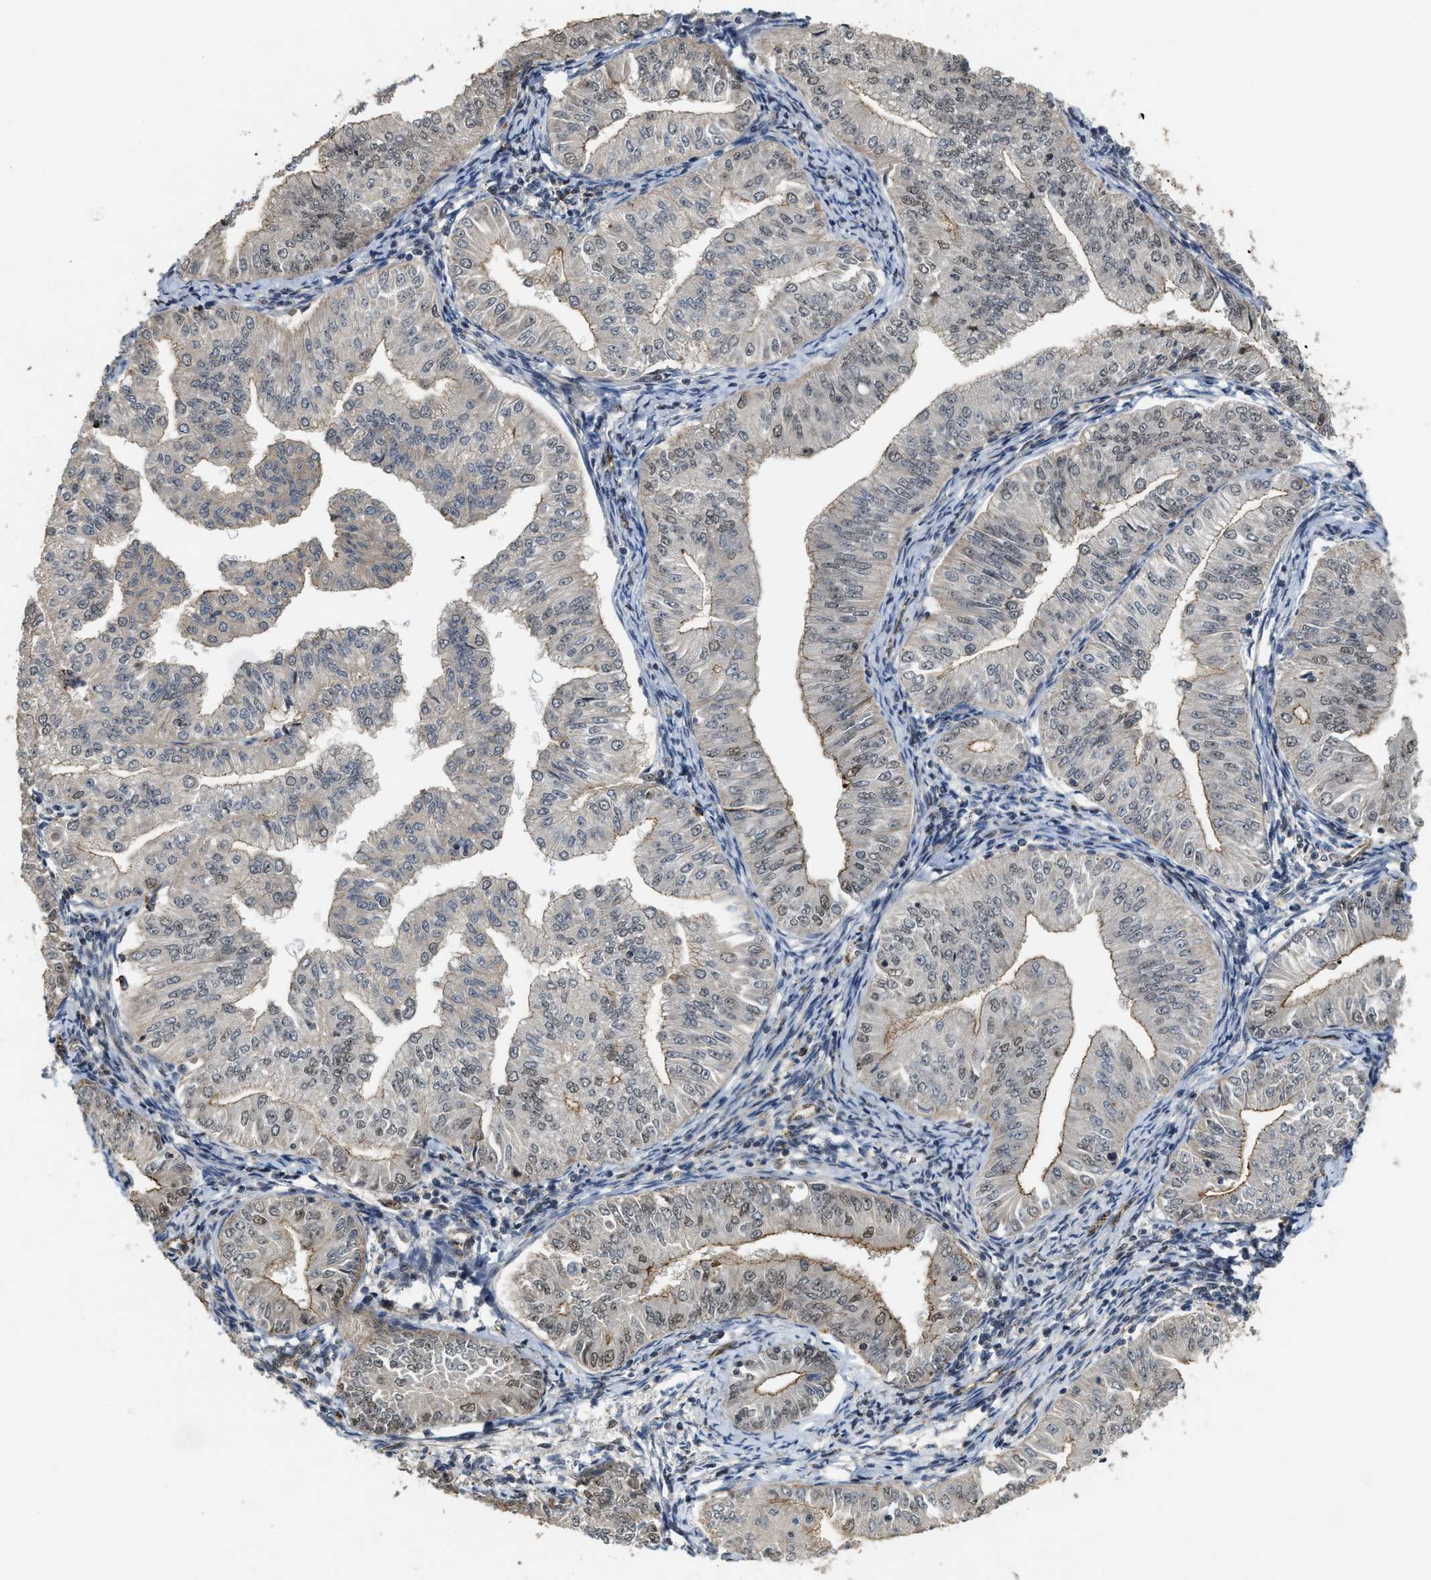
{"staining": {"intensity": "weak", "quantity": ">75%", "location": "nuclear"}, "tissue": "endometrial cancer", "cell_type": "Tumor cells", "image_type": "cancer", "snomed": [{"axis": "morphology", "description": "Normal tissue, NOS"}, {"axis": "morphology", "description": "Adenocarcinoma, NOS"}, {"axis": "topography", "description": "Endometrium"}], "caption": "High-magnification brightfield microscopy of endometrial cancer stained with DAB (brown) and counterstained with hematoxylin (blue). tumor cells exhibit weak nuclear expression is present in approximately>75% of cells.", "gene": "DPF2", "patient": {"sex": "female", "age": 53}}